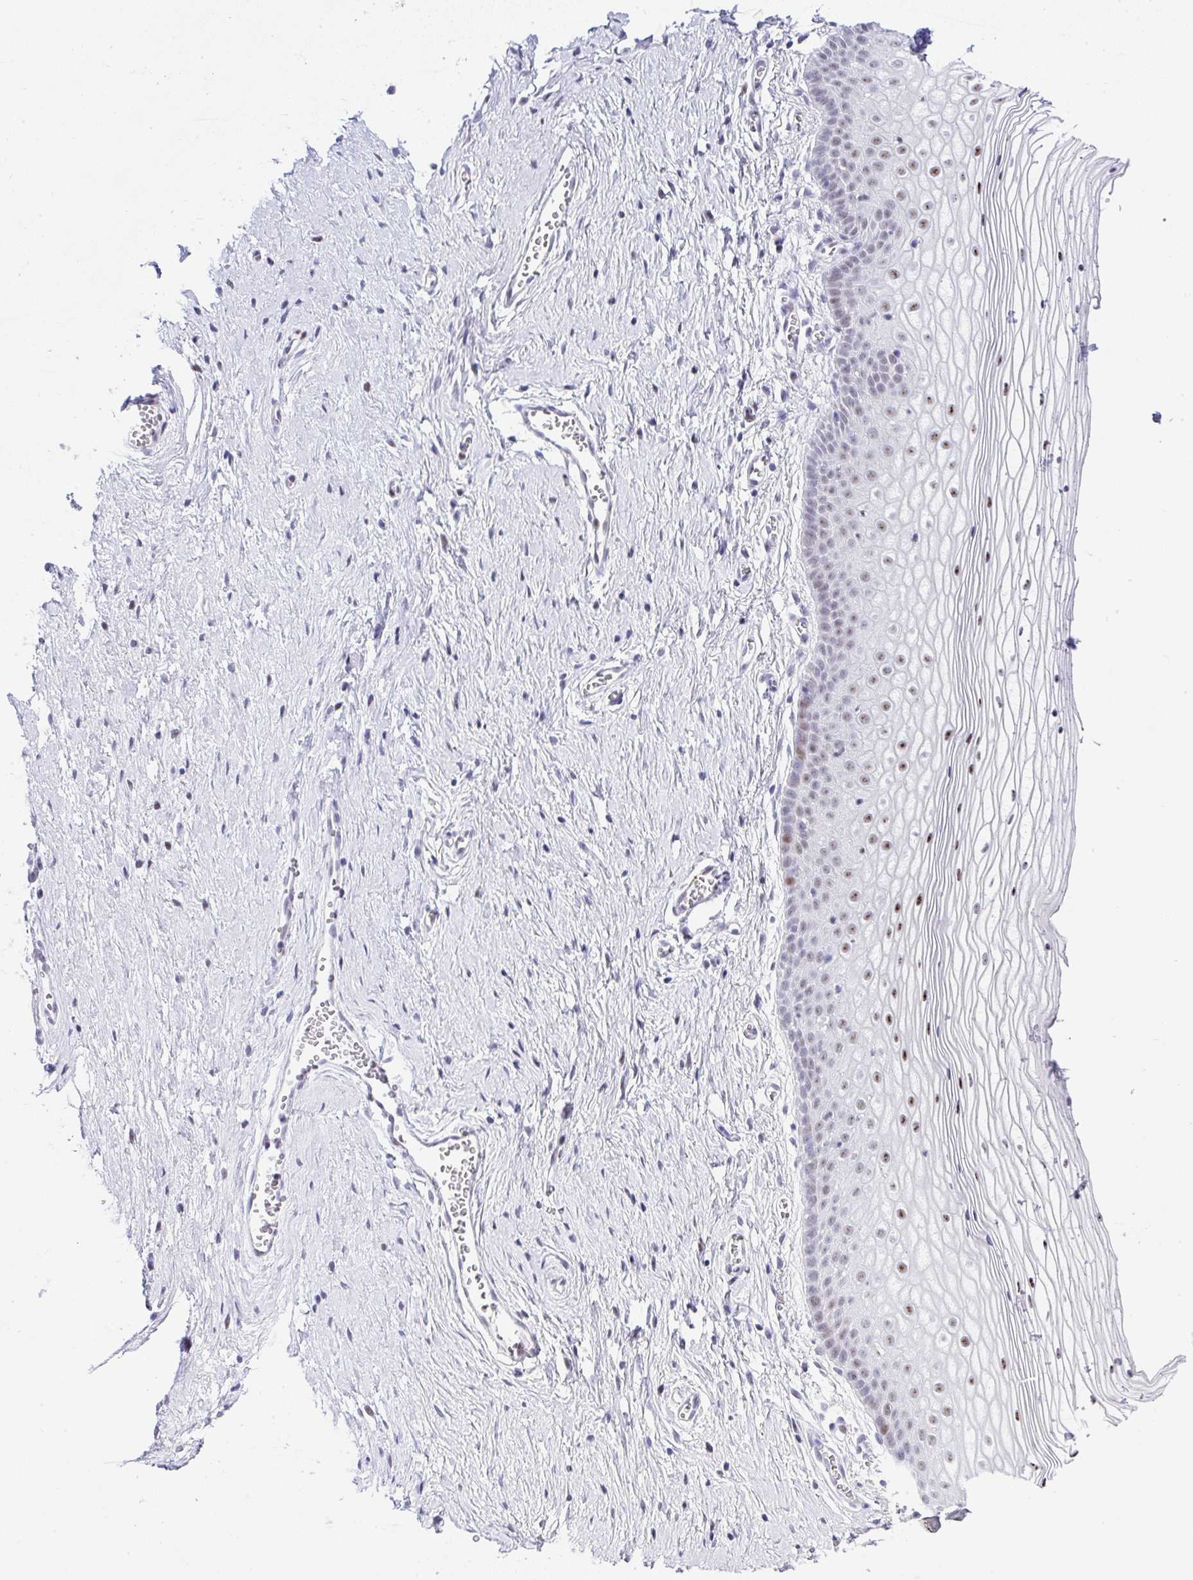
{"staining": {"intensity": "moderate", "quantity": "<25%", "location": "nuclear"}, "tissue": "vagina", "cell_type": "Squamous epithelial cells", "image_type": "normal", "snomed": [{"axis": "morphology", "description": "Normal tissue, NOS"}, {"axis": "topography", "description": "Vagina"}], "caption": "Moderate nuclear protein positivity is identified in about <25% of squamous epithelial cells in vagina.", "gene": "NR1D2", "patient": {"sex": "female", "age": 56}}